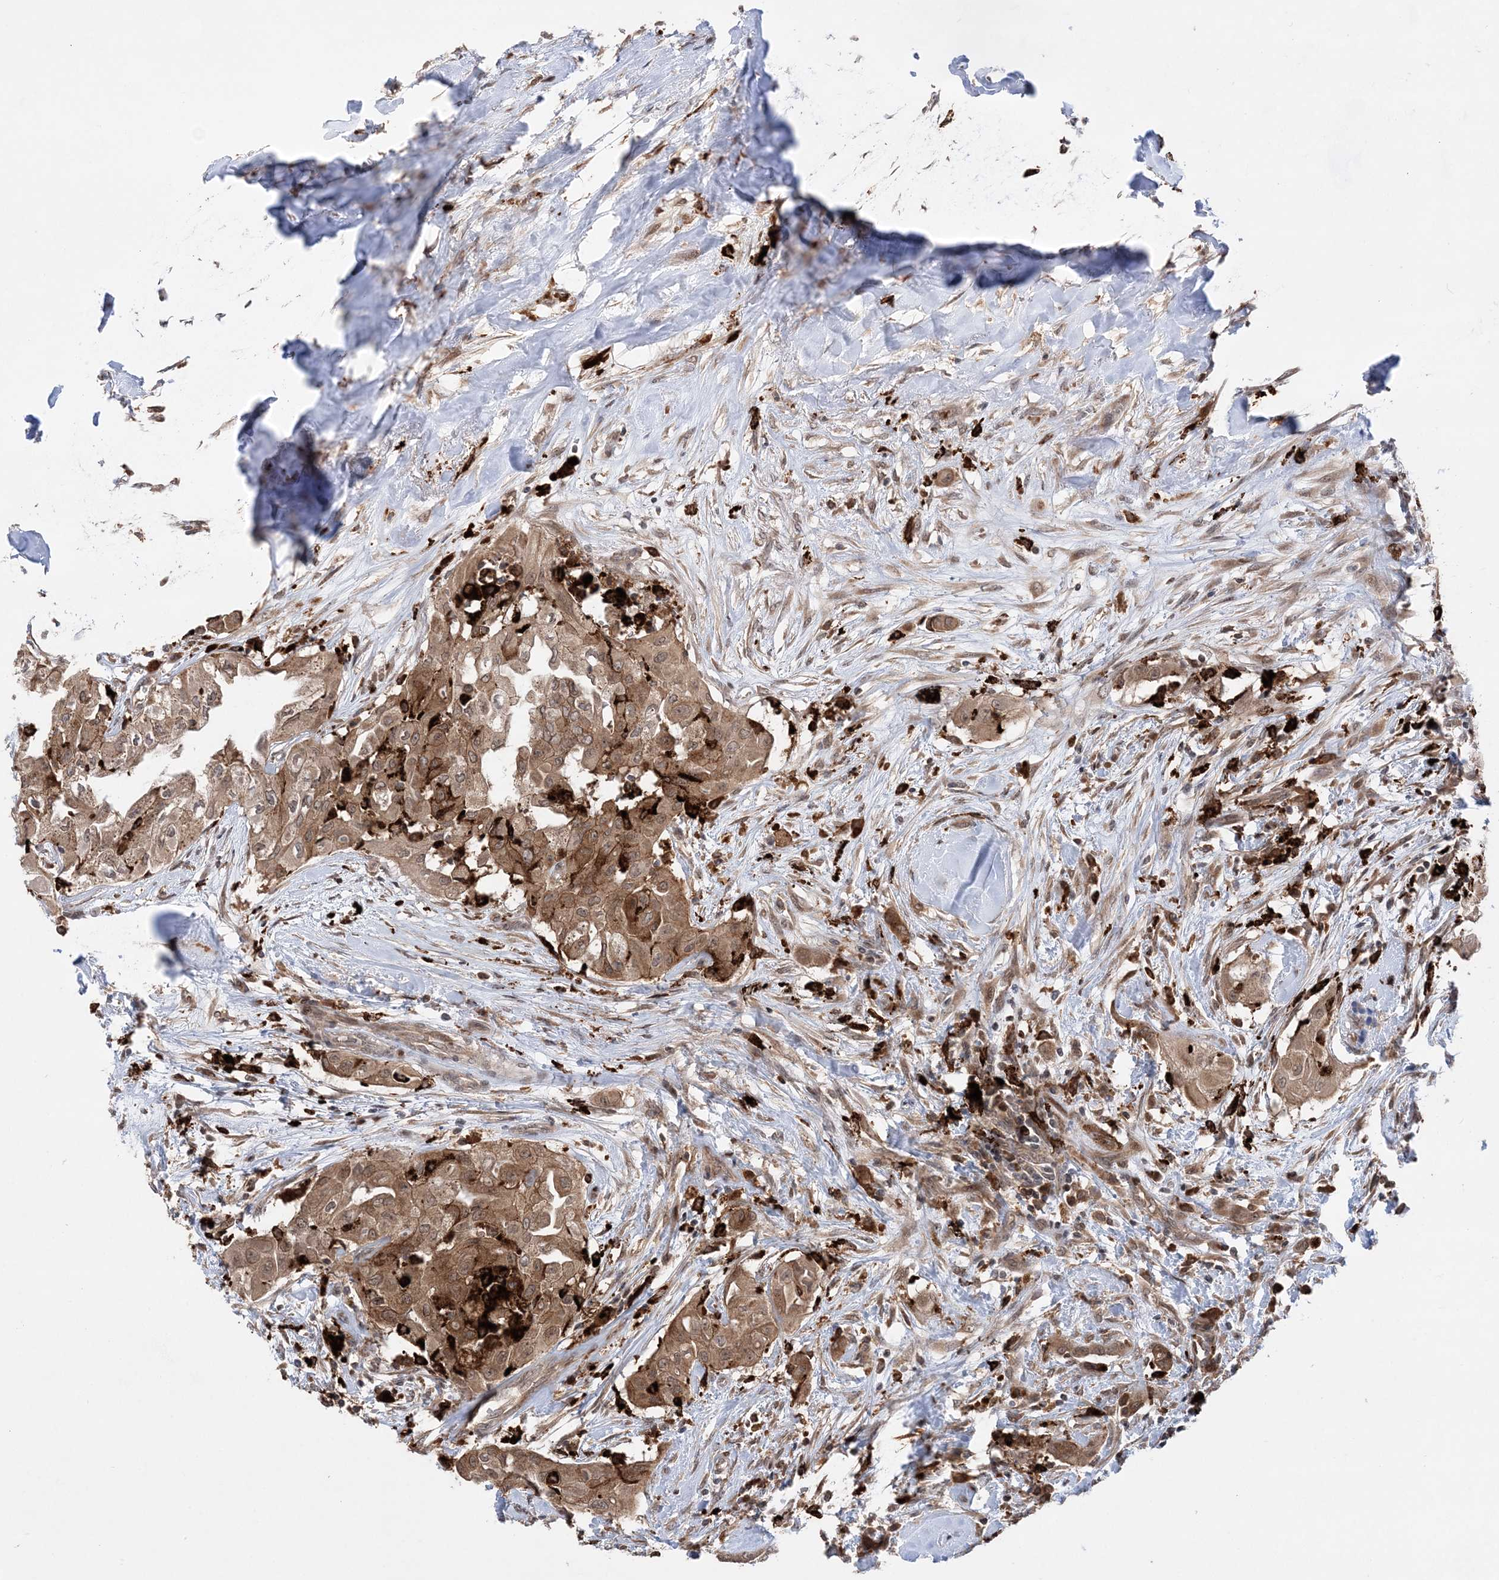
{"staining": {"intensity": "moderate", "quantity": ">75%", "location": "cytoplasmic/membranous"}, "tissue": "thyroid cancer", "cell_type": "Tumor cells", "image_type": "cancer", "snomed": [{"axis": "morphology", "description": "Papillary adenocarcinoma, NOS"}, {"axis": "topography", "description": "Thyroid gland"}], "caption": "An IHC micrograph of neoplastic tissue is shown. Protein staining in brown highlights moderate cytoplasmic/membranous positivity in thyroid papillary adenocarcinoma within tumor cells.", "gene": "ANAPC15", "patient": {"sex": "female", "age": 59}}